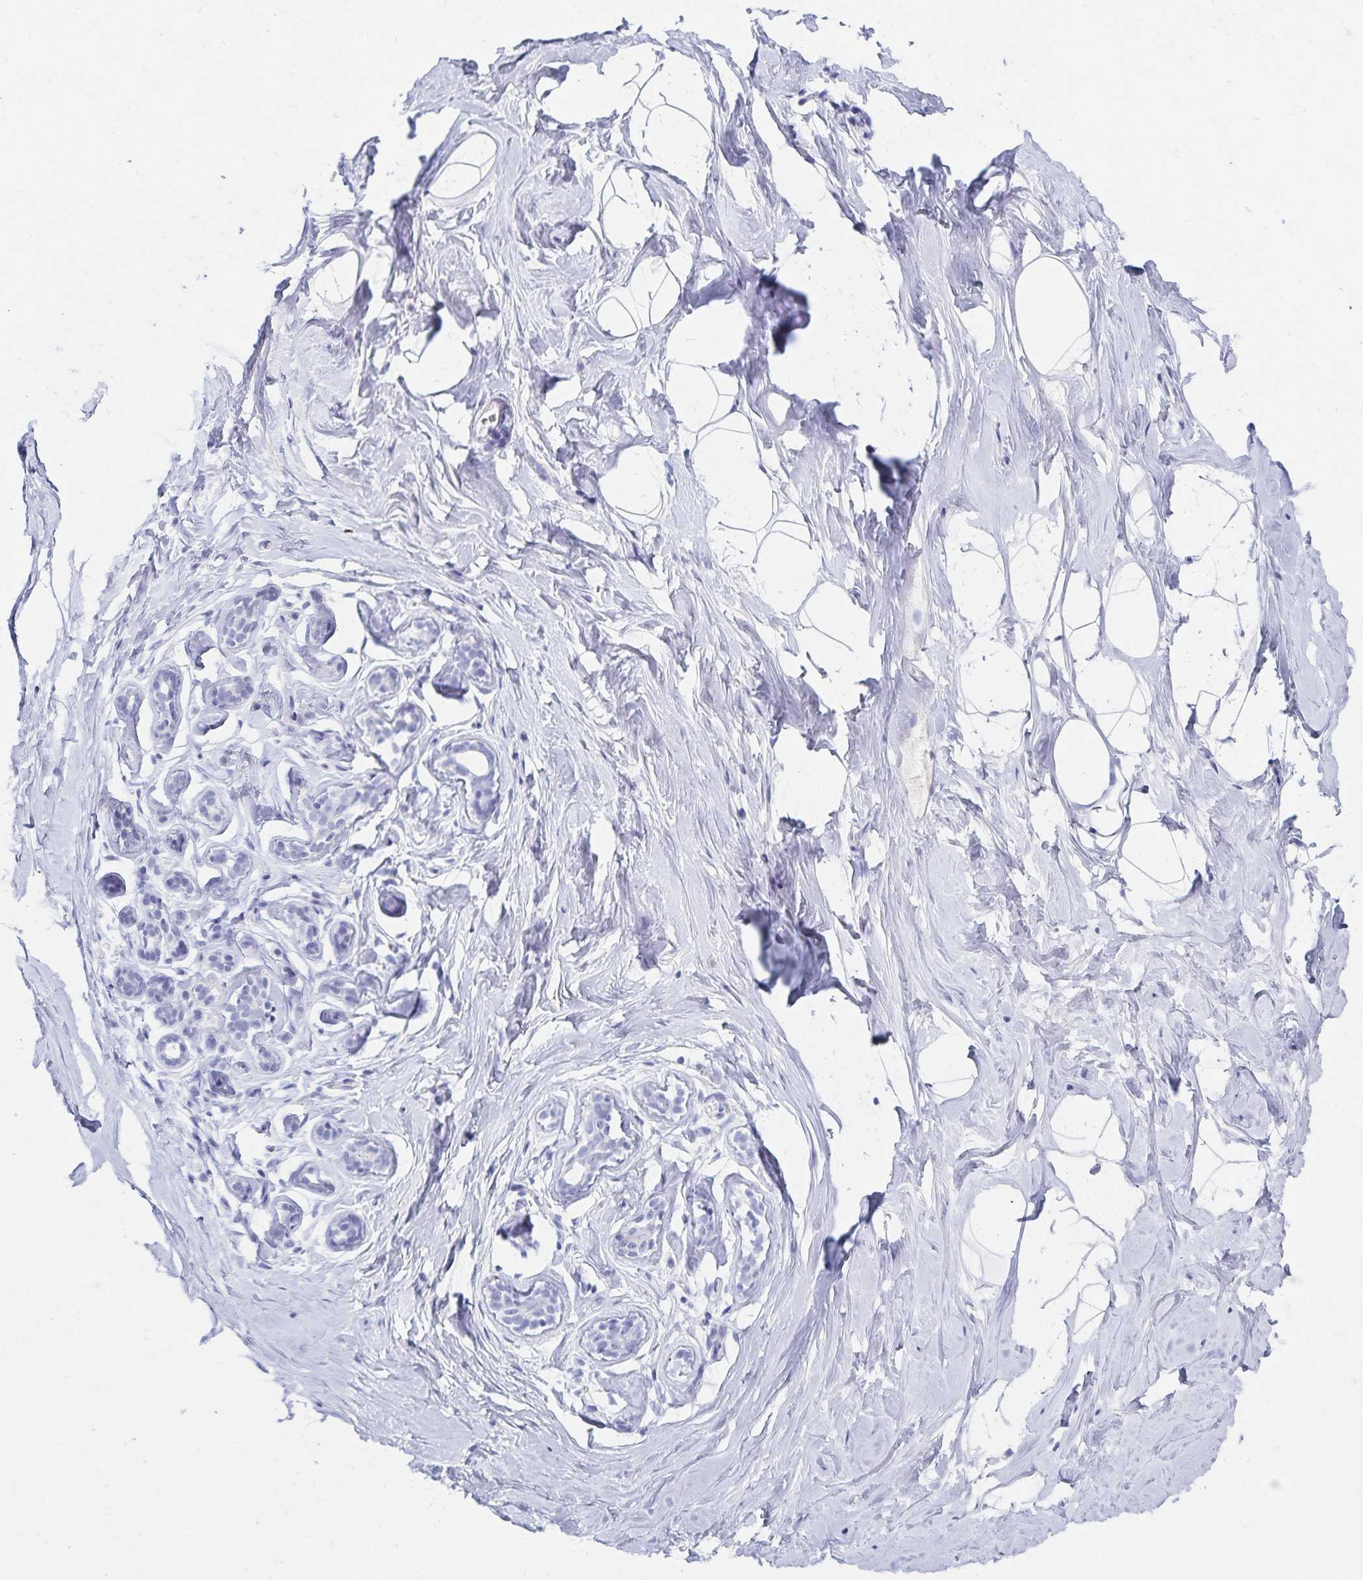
{"staining": {"intensity": "negative", "quantity": "none", "location": "none"}, "tissue": "breast", "cell_type": "Adipocytes", "image_type": "normal", "snomed": [{"axis": "morphology", "description": "Normal tissue, NOS"}, {"axis": "topography", "description": "Breast"}], "caption": "IHC micrograph of normal human breast stained for a protein (brown), which shows no staining in adipocytes.", "gene": "C2orf50", "patient": {"sex": "female", "age": 32}}